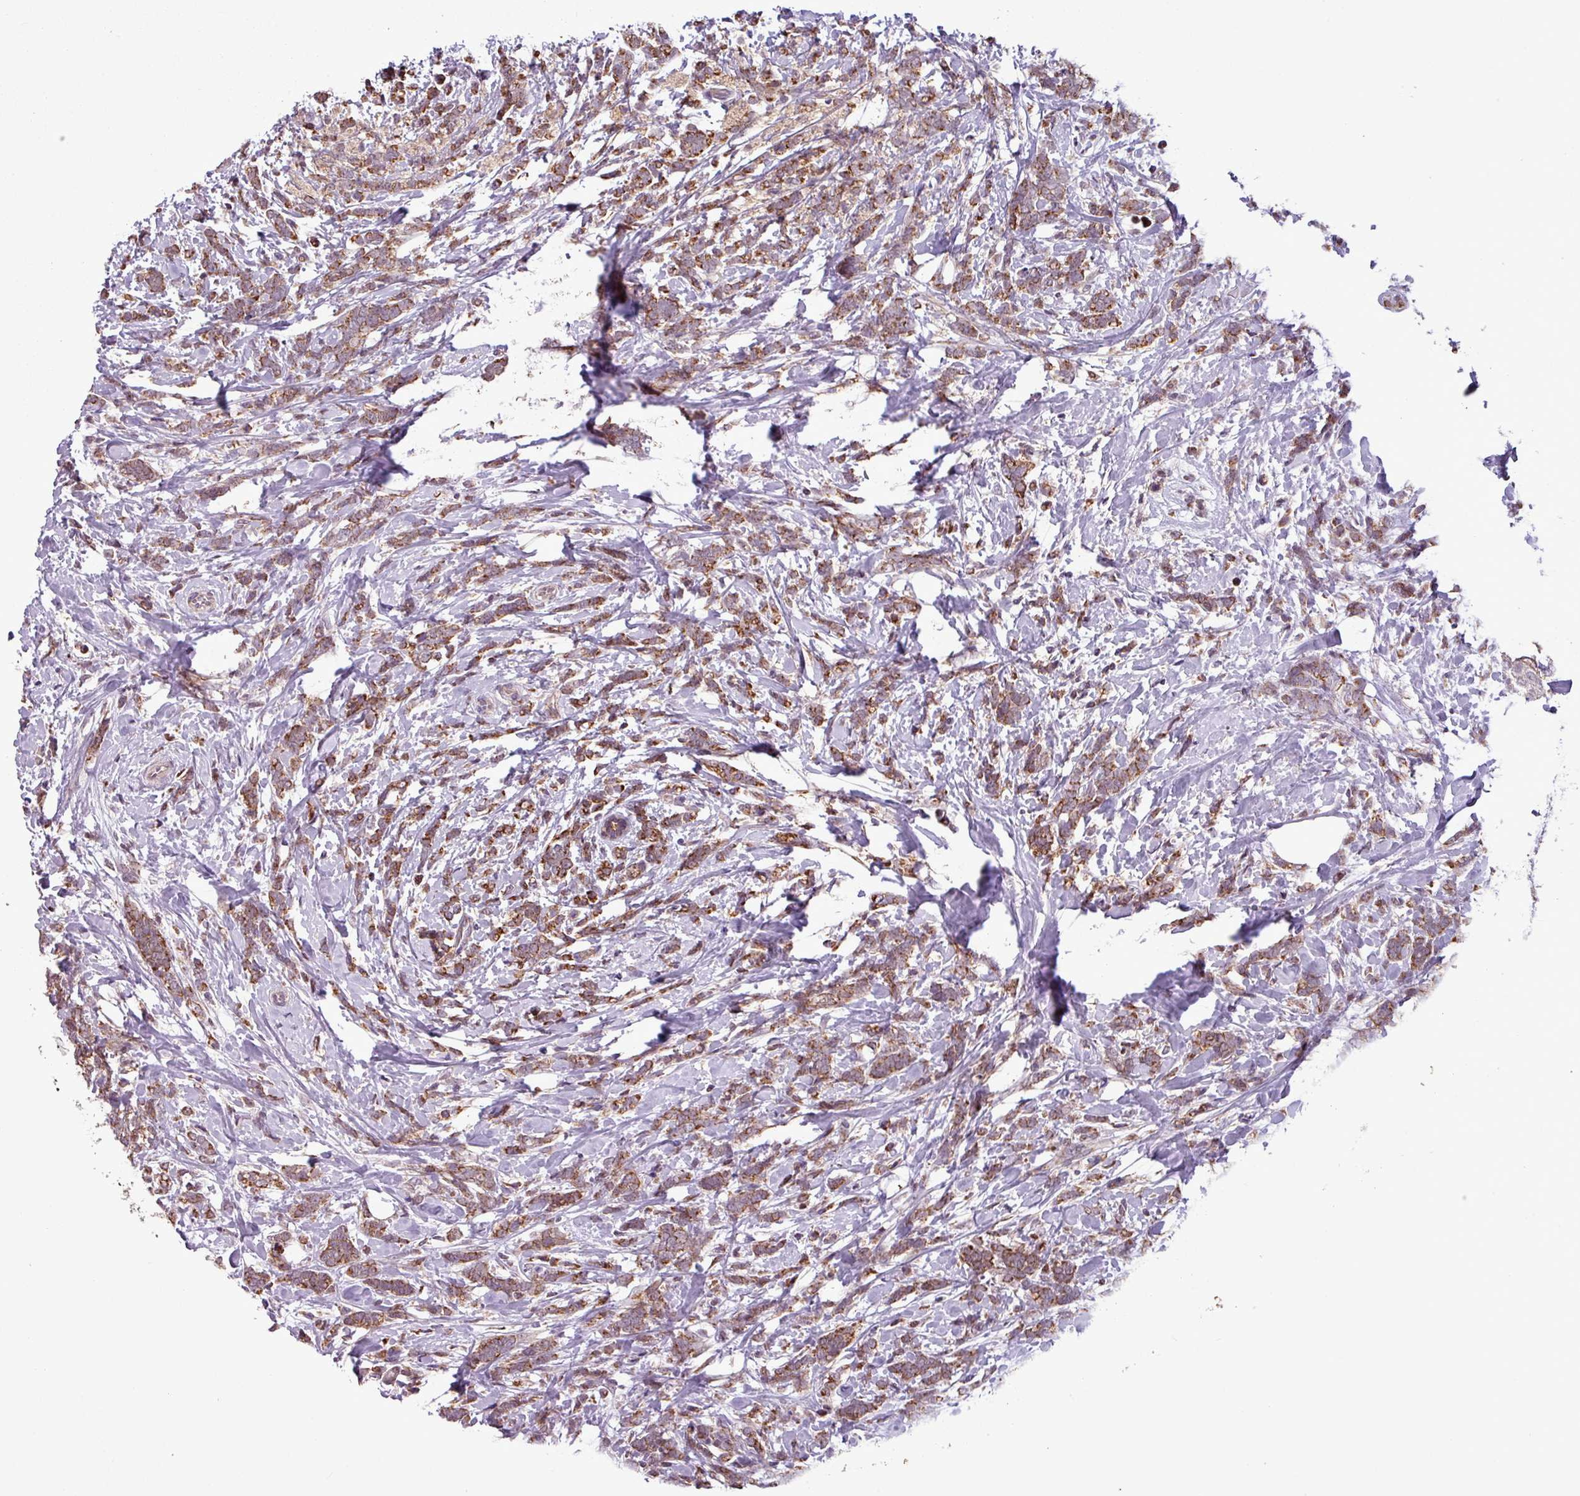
{"staining": {"intensity": "moderate", "quantity": ">75%", "location": "cytoplasmic/membranous"}, "tissue": "breast cancer", "cell_type": "Tumor cells", "image_type": "cancer", "snomed": [{"axis": "morphology", "description": "Lobular carcinoma"}, {"axis": "topography", "description": "Breast"}], "caption": "The immunohistochemical stain highlights moderate cytoplasmic/membranous expression in tumor cells of breast cancer tissue.", "gene": "MCTP2", "patient": {"sex": "female", "age": 58}}